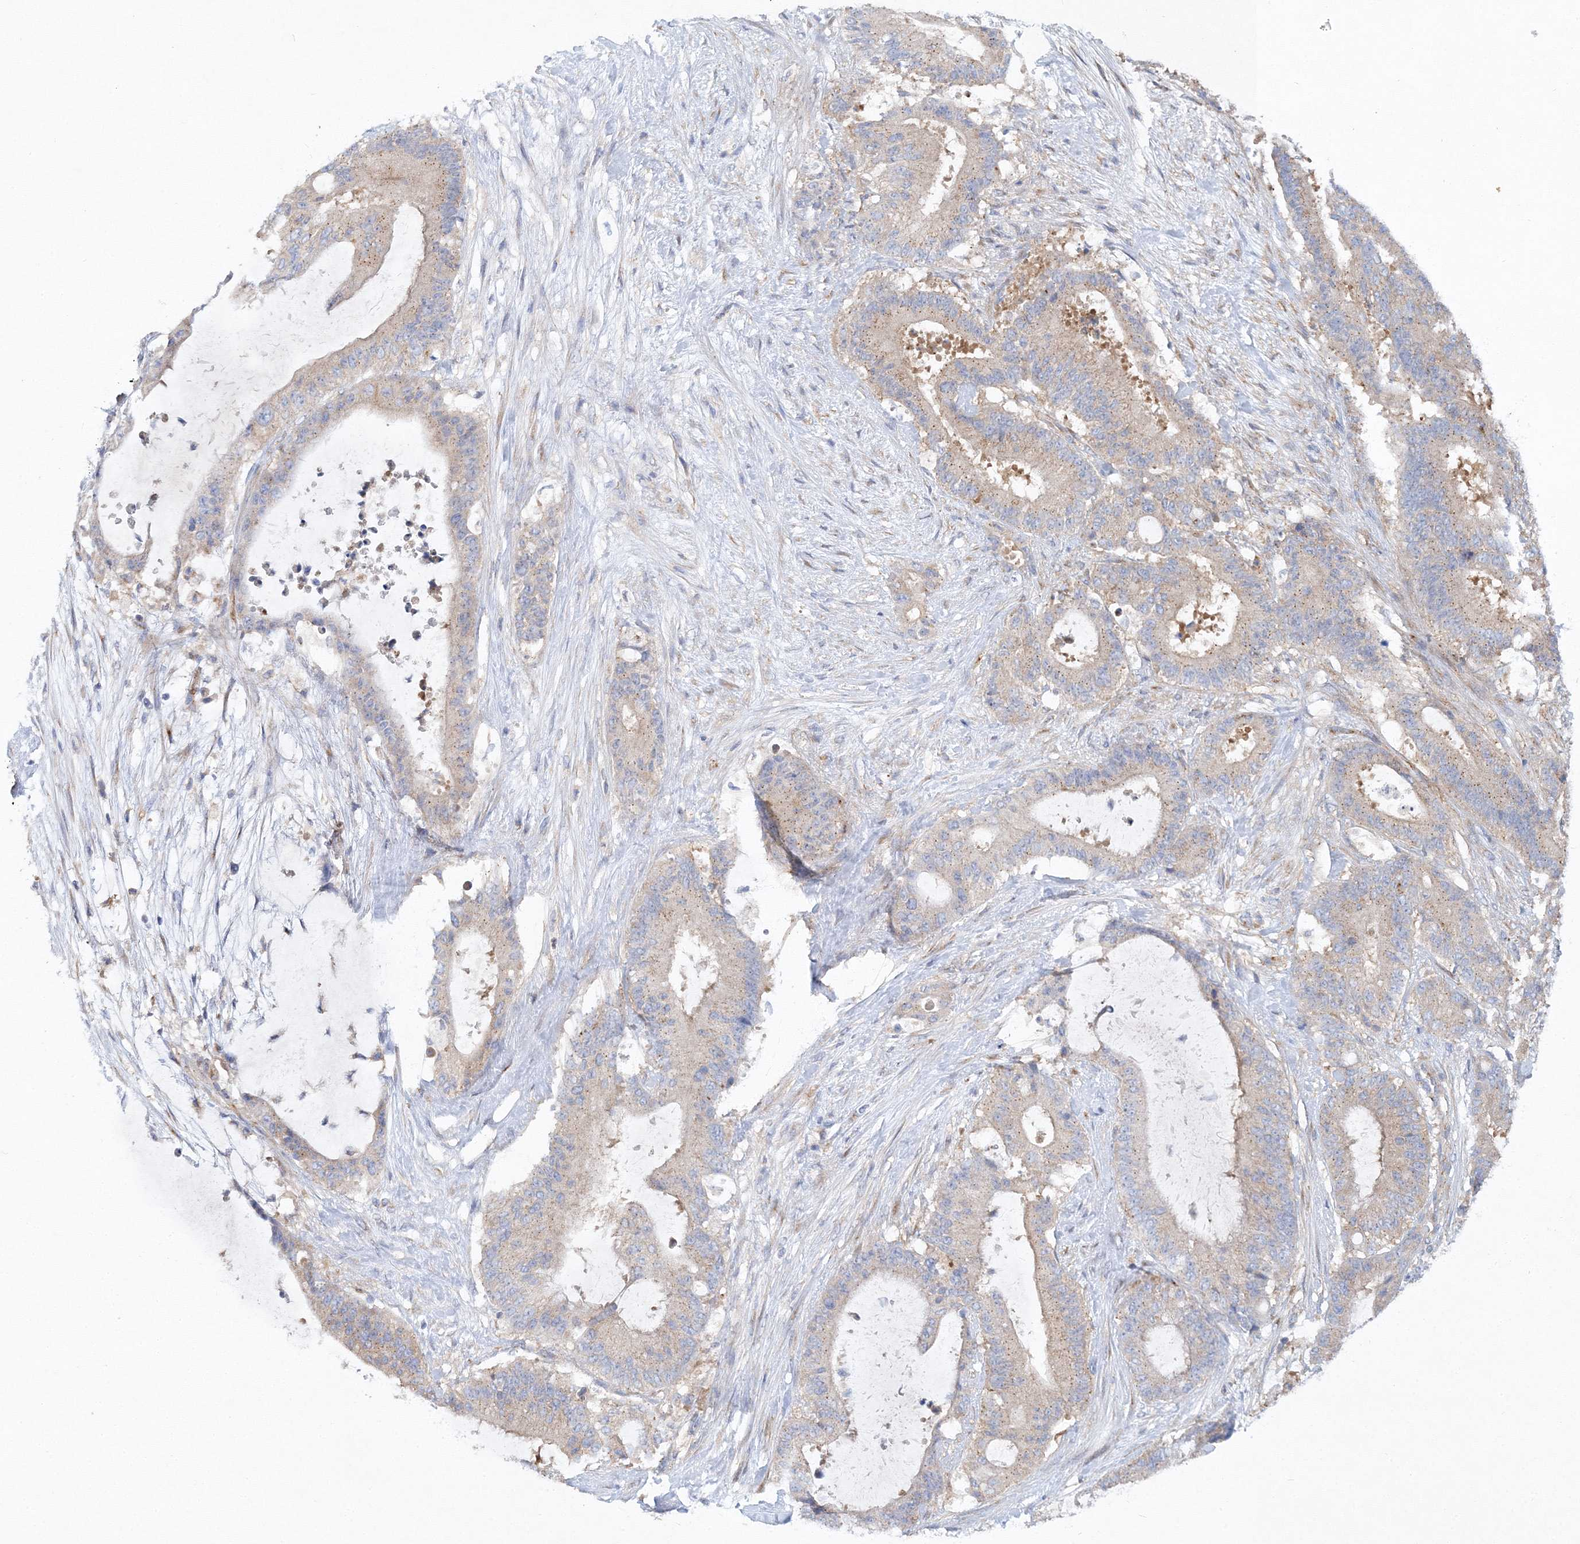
{"staining": {"intensity": "weak", "quantity": ">75%", "location": "cytoplasmic/membranous"}, "tissue": "liver cancer", "cell_type": "Tumor cells", "image_type": "cancer", "snomed": [{"axis": "morphology", "description": "Normal tissue, NOS"}, {"axis": "morphology", "description": "Cholangiocarcinoma"}, {"axis": "topography", "description": "Liver"}, {"axis": "topography", "description": "Peripheral nerve tissue"}], "caption": "There is low levels of weak cytoplasmic/membranous staining in tumor cells of liver cholangiocarcinoma, as demonstrated by immunohistochemical staining (brown color).", "gene": "SEC23IP", "patient": {"sex": "female", "age": 73}}